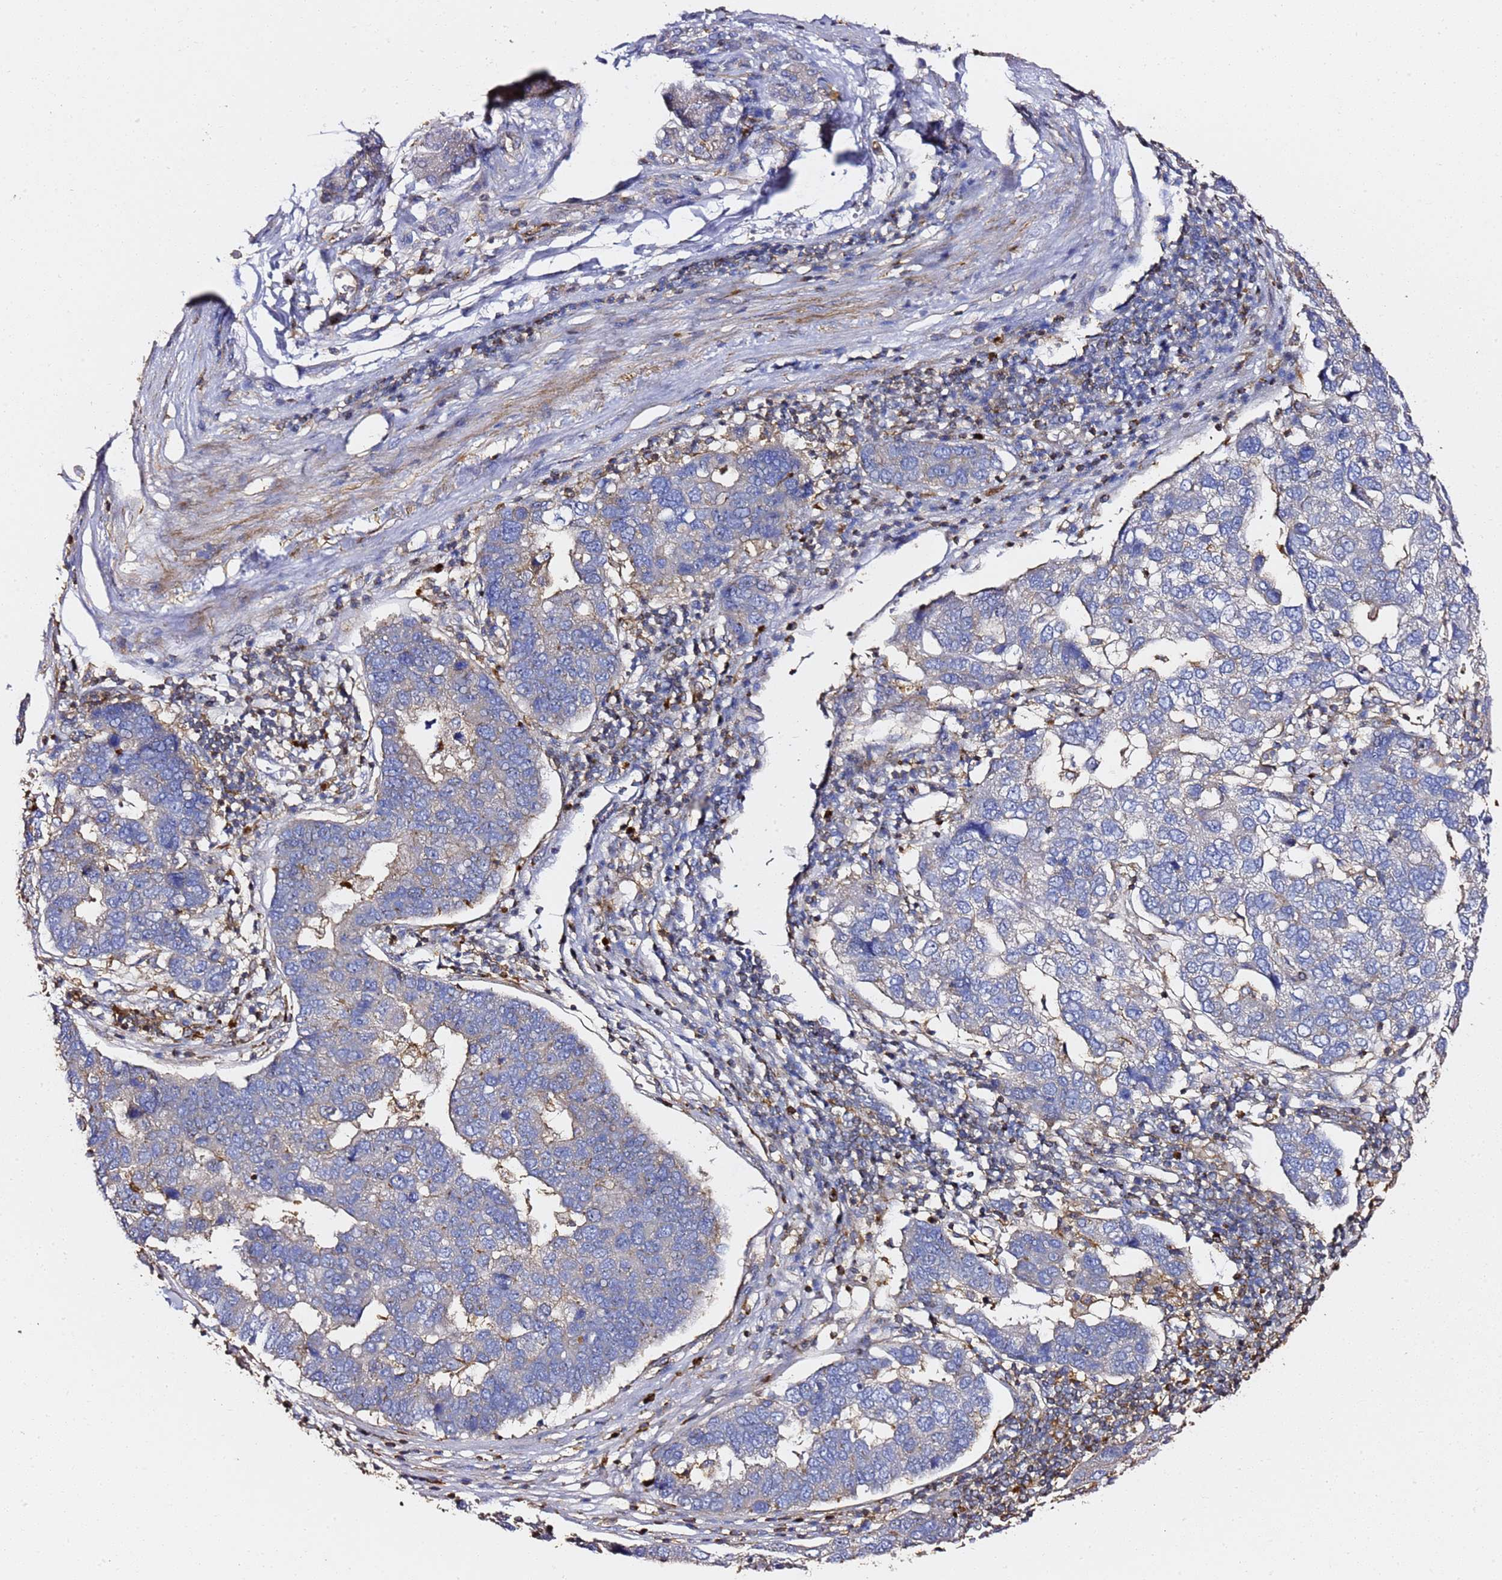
{"staining": {"intensity": "negative", "quantity": "none", "location": "none"}, "tissue": "pancreatic cancer", "cell_type": "Tumor cells", "image_type": "cancer", "snomed": [{"axis": "morphology", "description": "Adenocarcinoma, NOS"}, {"axis": "topography", "description": "Pancreas"}], "caption": "Histopathology image shows no significant protein expression in tumor cells of pancreatic adenocarcinoma.", "gene": "ZFP36L2", "patient": {"sex": "female", "age": 61}}